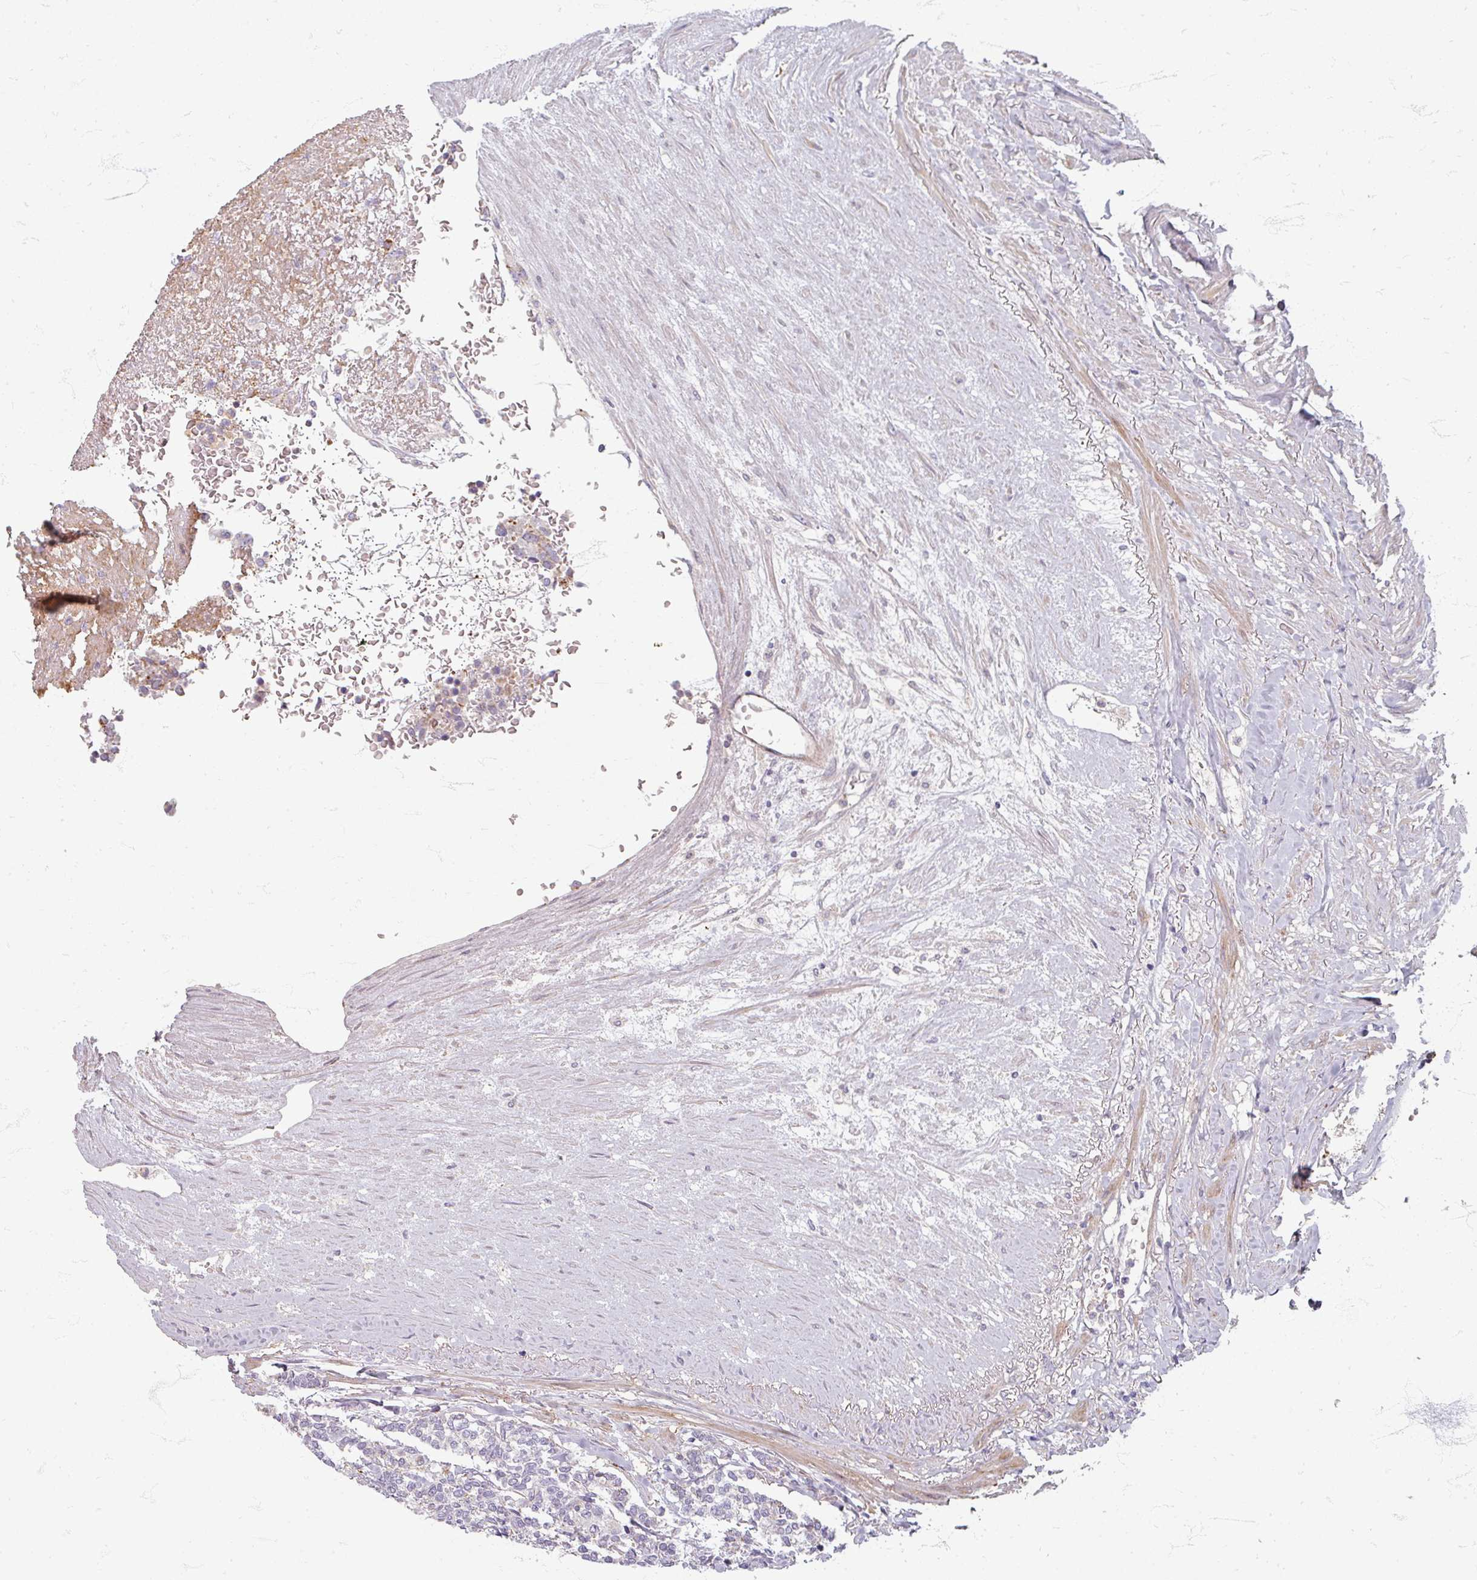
{"staining": {"intensity": "moderate", "quantity": "<25%", "location": "cytoplasmic/membranous"}, "tissue": "carcinoid", "cell_type": "Tumor cells", "image_type": "cancer", "snomed": [{"axis": "morphology", "description": "Carcinoid, malignant, NOS"}, {"axis": "topography", "description": "Pancreas"}], "caption": "A micrograph of malignant carcinoid stained for a protein exhibits moderate cytoplasmic/membranous brown staining in tumor cells.", "gene": "GABARAPL1", "patient": {"sex": "female", "age": 54}}